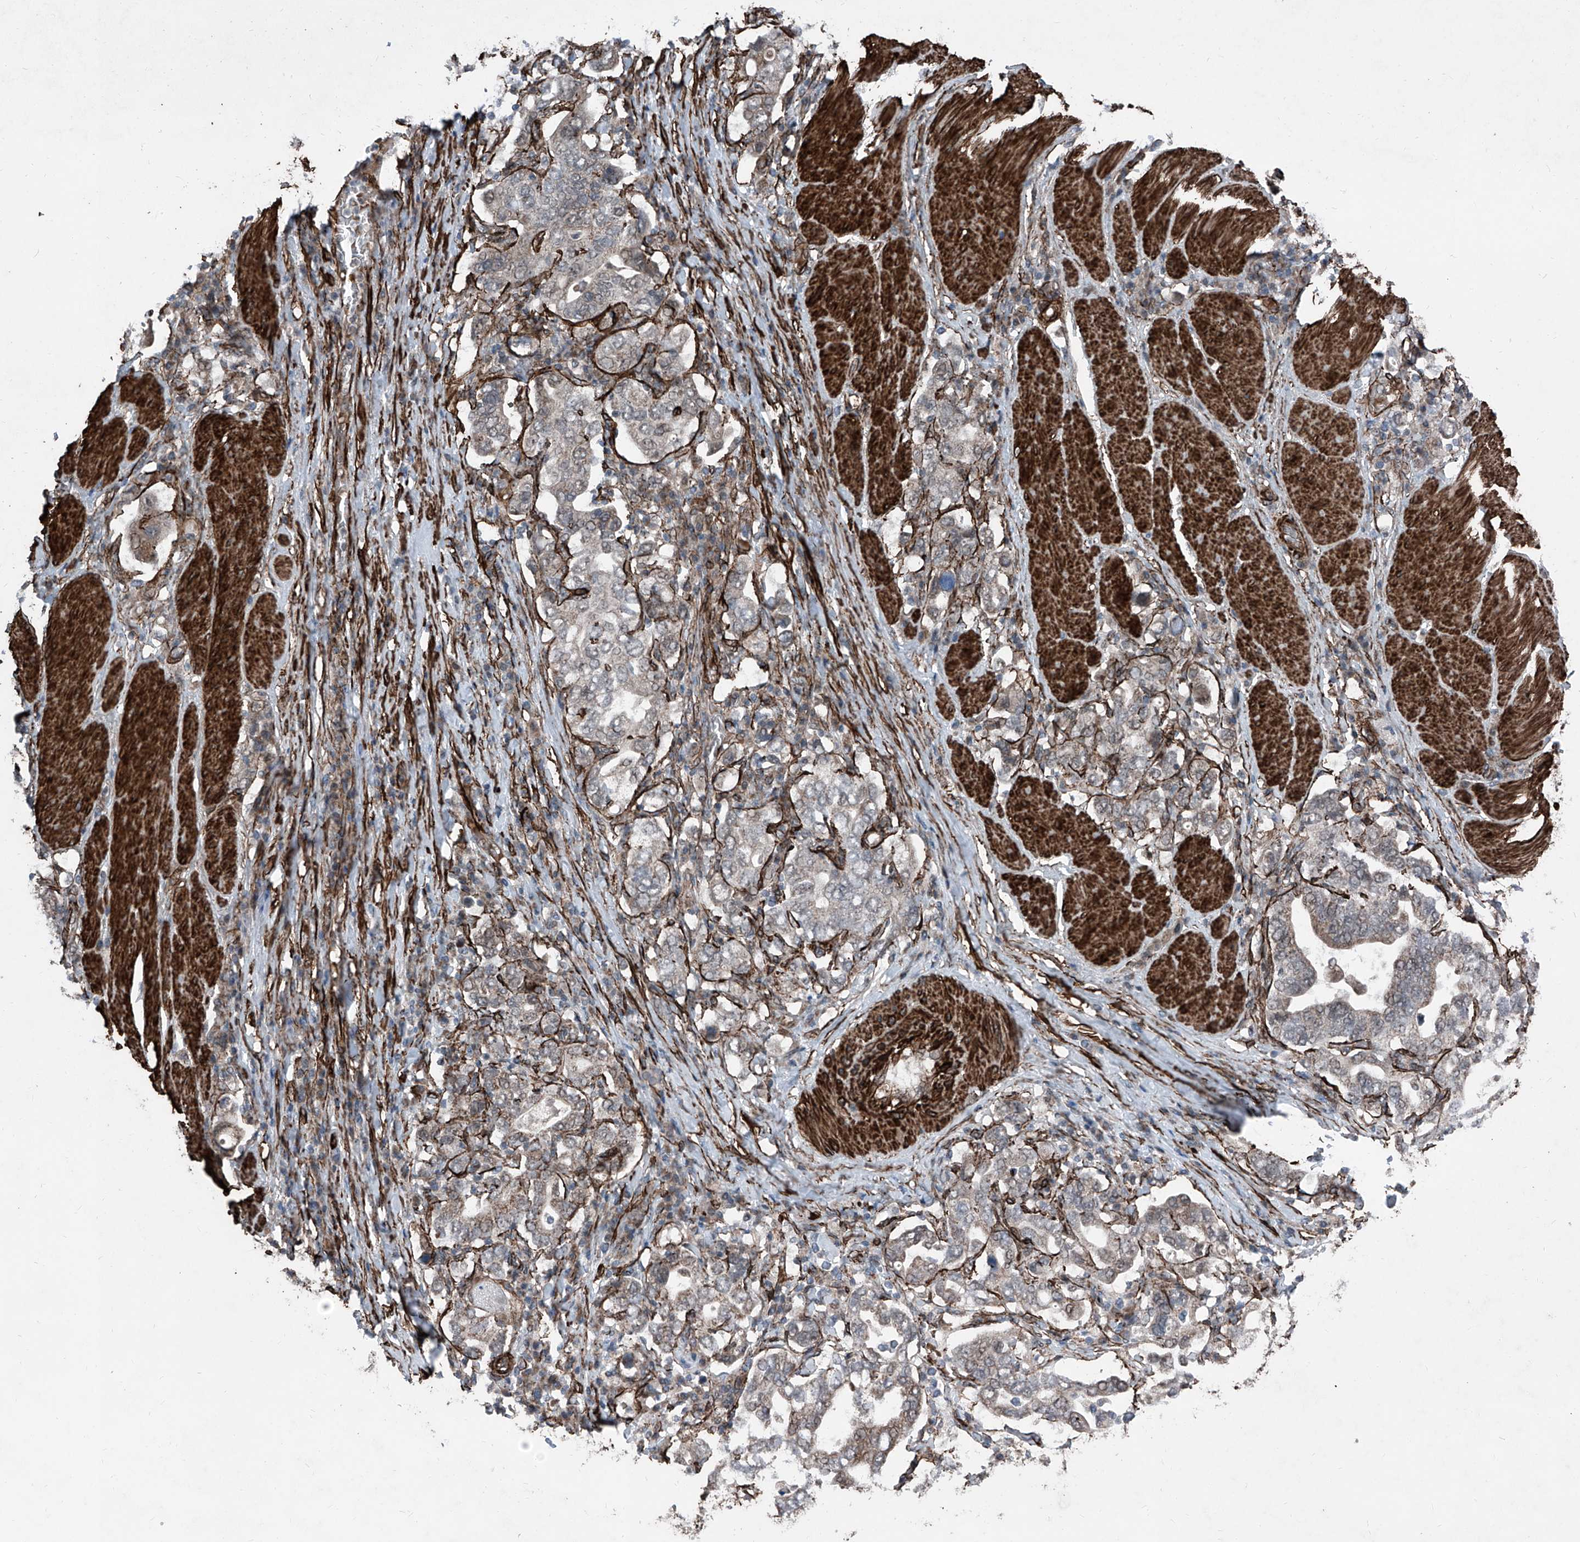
{"staining": {"intensity": "weak", "quantity": "<25%", "location": "cytoplasmic/membranous,nuclear"}, "tissue": "stomach cancer", "cell_type": "Tumor cells", "image_type": "cancer", "snomed": [{"axis": "morphology", "description": "Adenocarcinoma, NOS"}, {"axis": "topography", "description": "Stomach, upper"}], "caption": "IHC of adenocarcinoma (stomach) exhibits no positivity in tumor cells.", "gene": "COA7", "patient": {"sex": "male", "age": 62}}